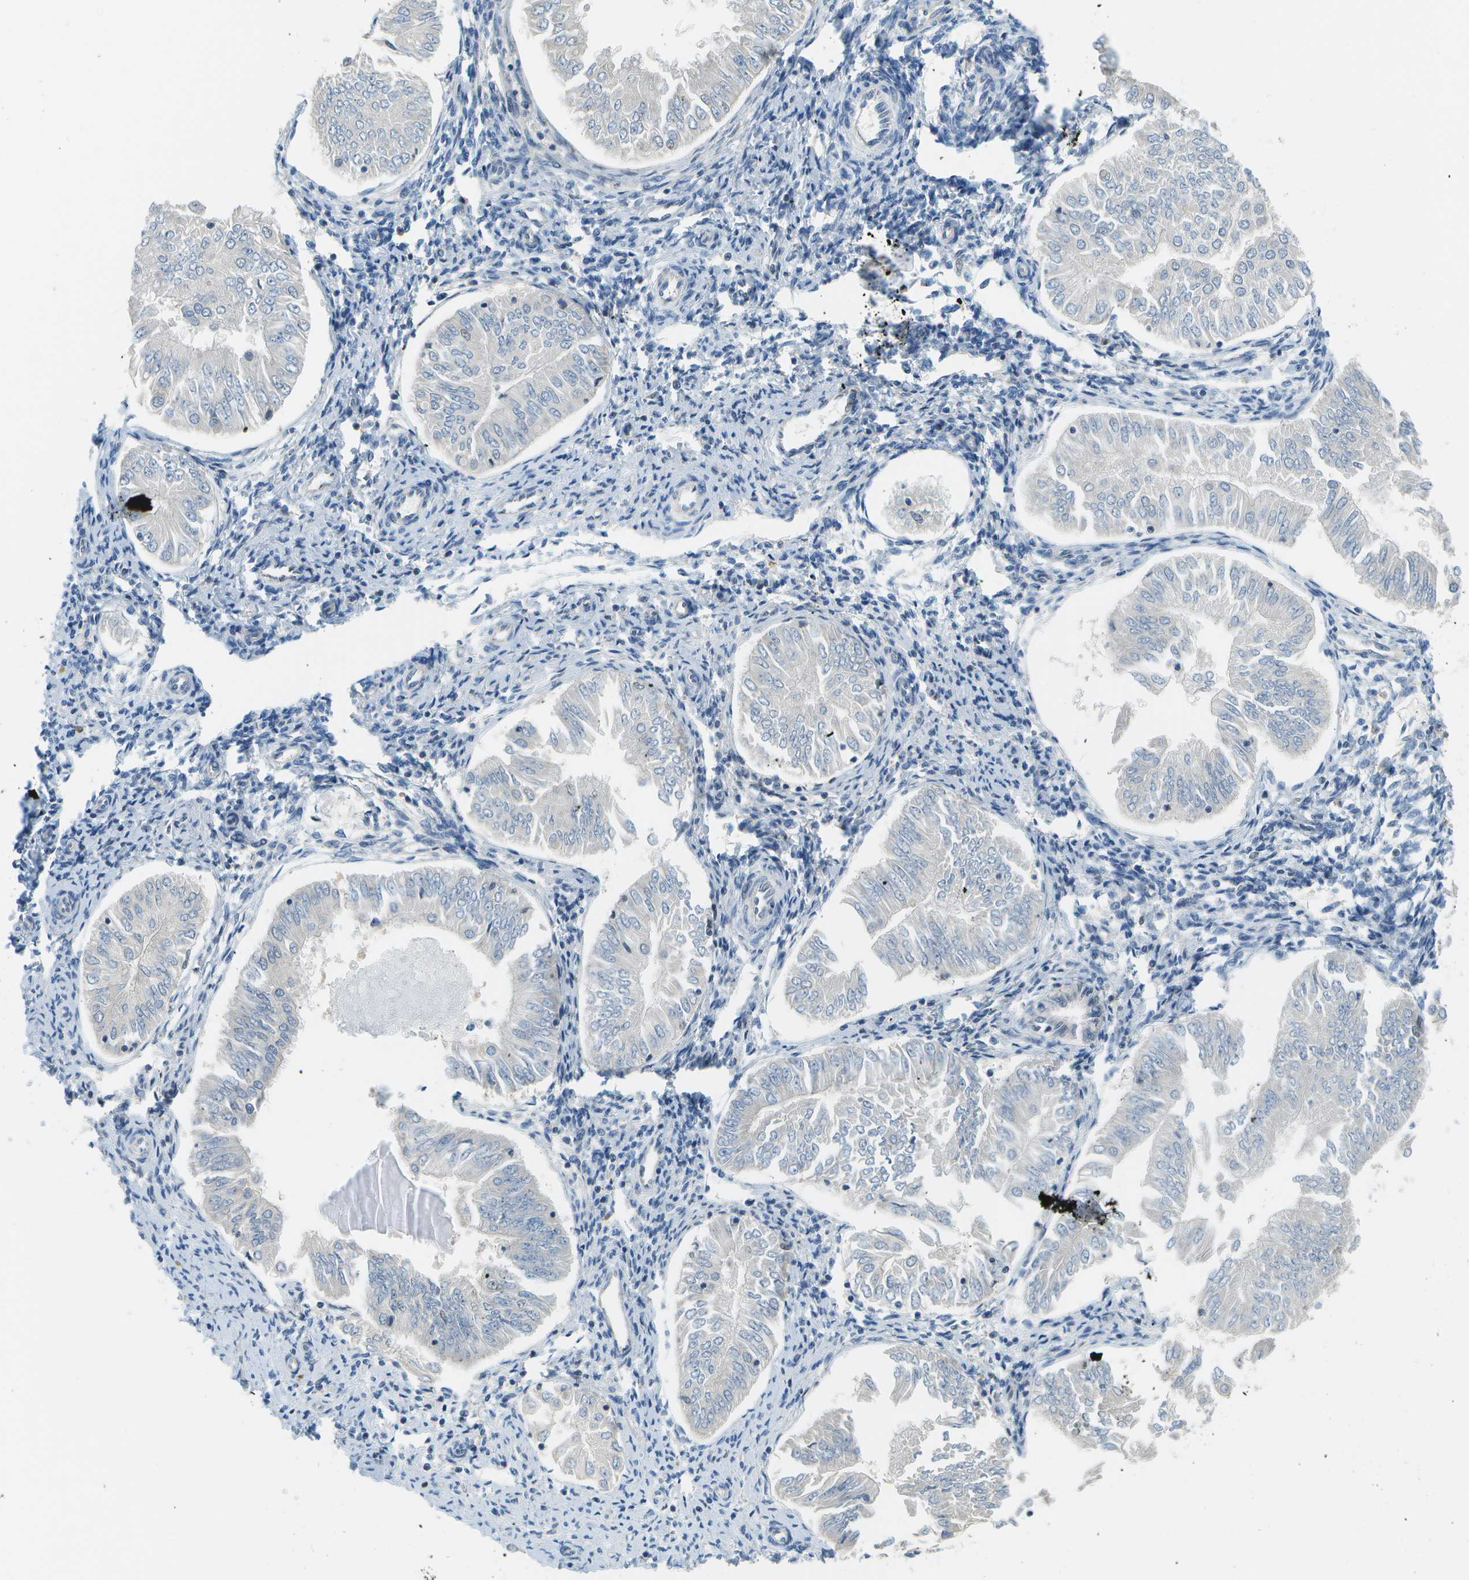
{"staining": {"intensity": "negative", "quantity": "none", "location": "none"}, "tissue": "endometrial cancer", "cell_type": "Tumor cells", "image_type": "cancer", "snomed": [{"axis": "morphology", "description": "Adenocarcinoma, NOS"}, {"axis": "topography", "description": "Endometrium"}], "caption": "DAB immunohistochemical staining of endometrial adenocarcinoma shows no significant expression in tumor cells. Nuclei are stained in blue.", "gene": "PTGIS", "patient": {"sex": "female", "age": 53}}